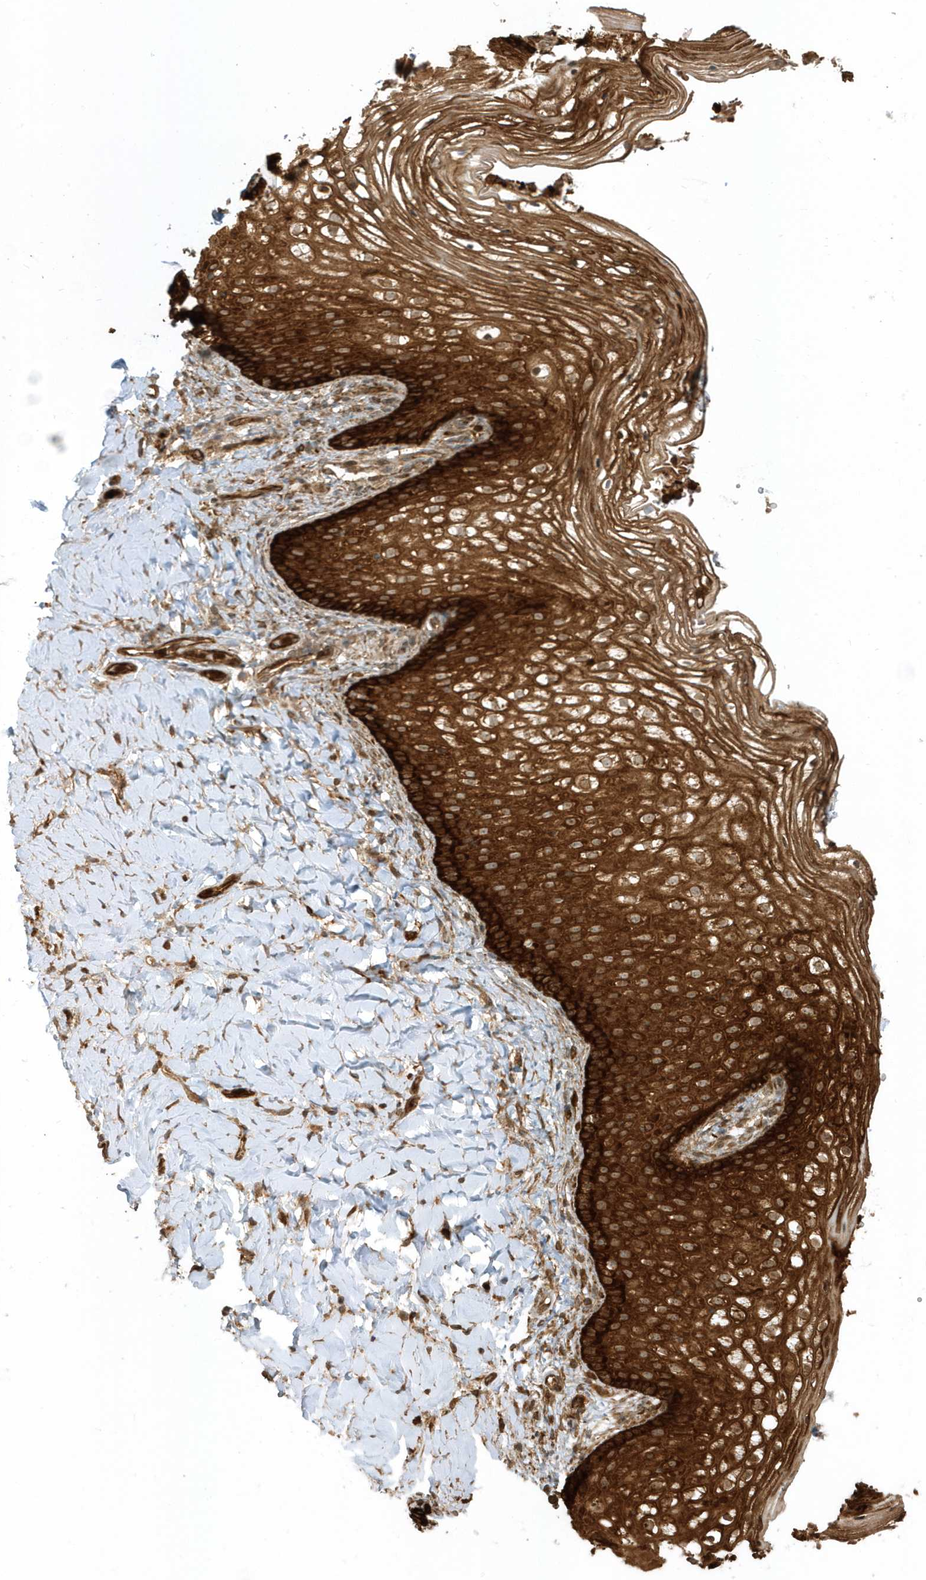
{"staining": {"intensity": "strong", "quantity": ">75%", "location": "cytoplasmic/membranous"}, "tissue": "vagina", "cell_type": "Squamous epithelial cells", "image_type": "normal", "snomed": [{"axis": "morphology", "description": "Normal tissue, NOS"}, {"axis": "topography", "description": "Vagina"}], "caption": "An image showing strong cytoplasmic/membranous expression in approximately >75% of squamous epithelial cells in normal vagina, as visualized by brown immunohistochemical staining.", "gene": "CLCN6", "patient": {"sex": "female", "age": 60}}